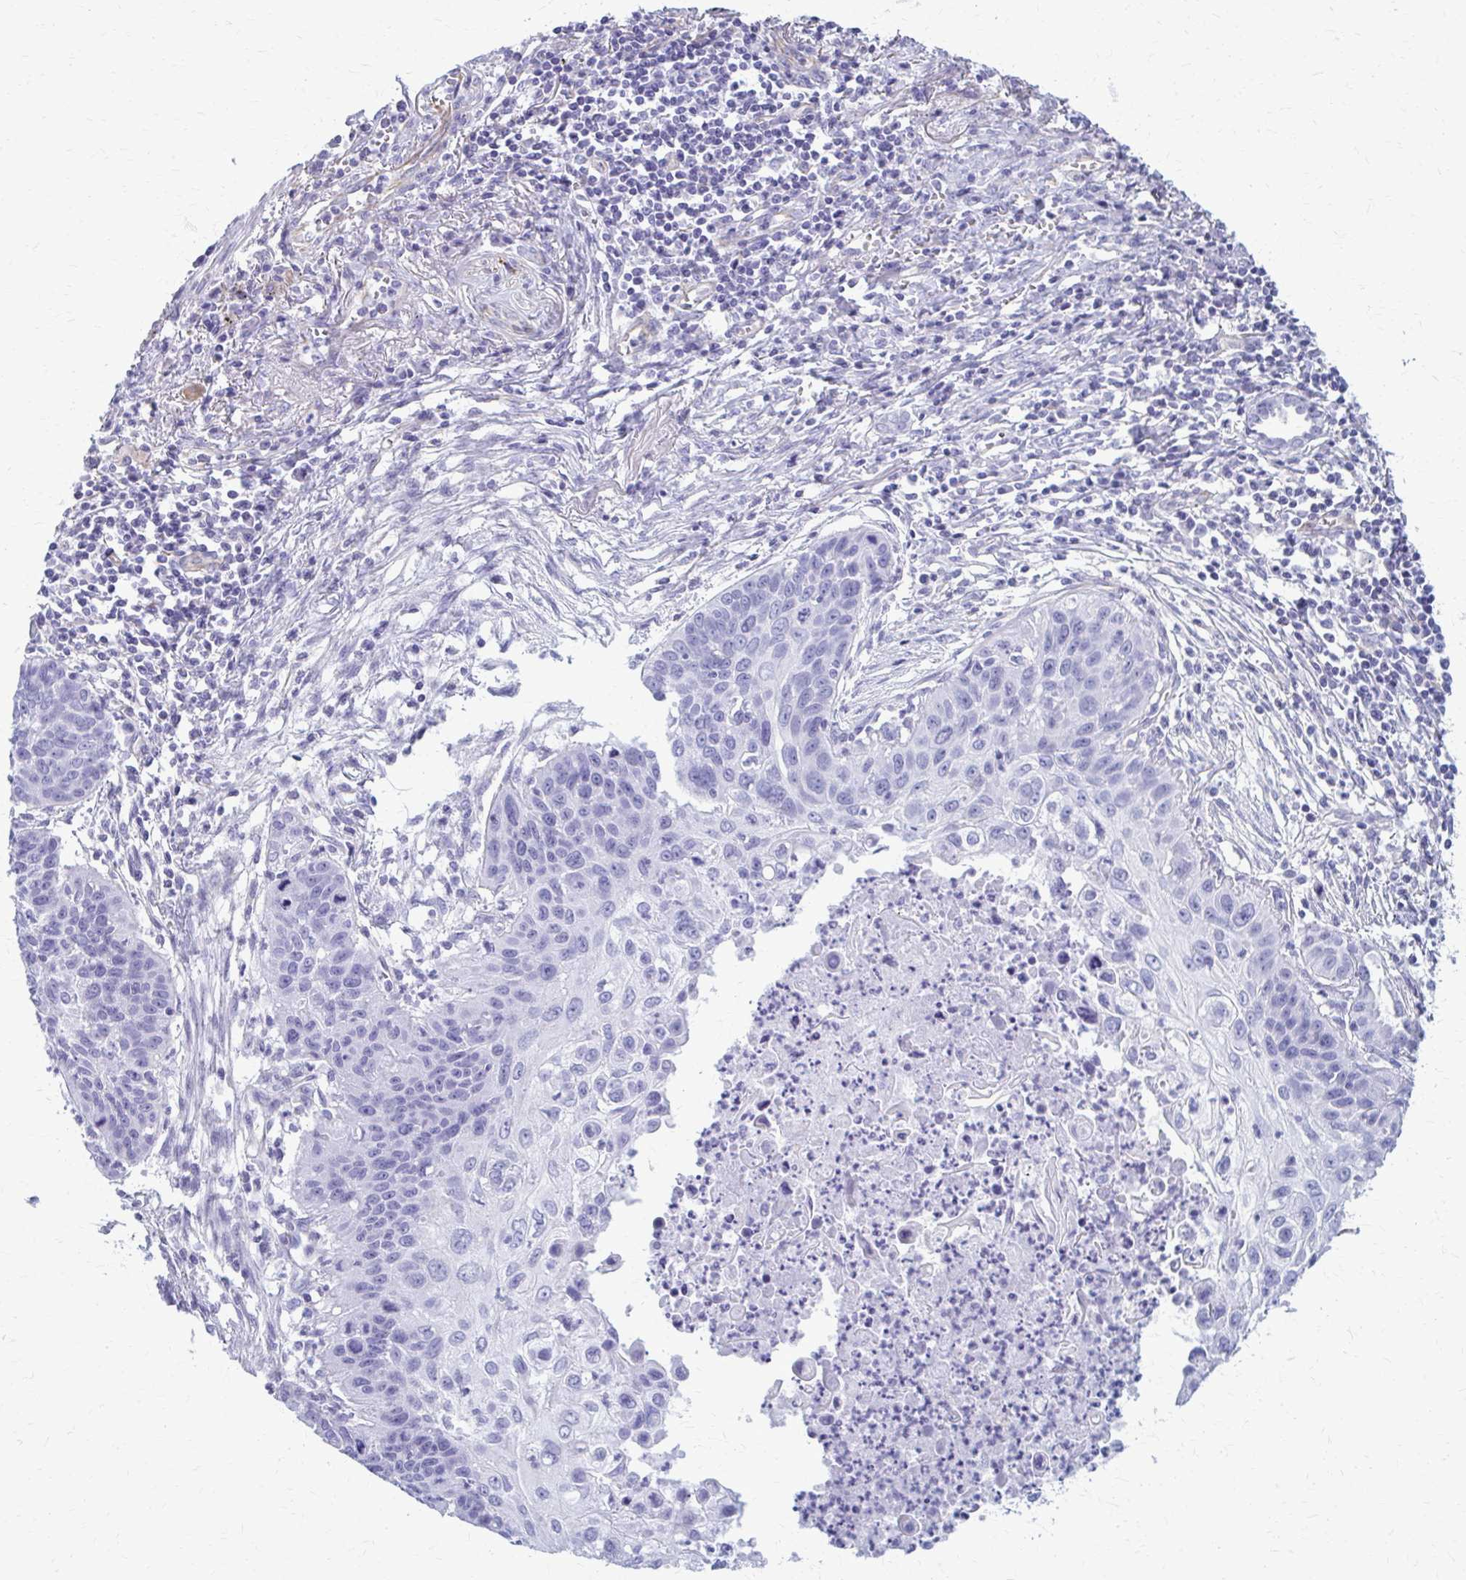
{"staining": {"intensity": "negative", "quantity": "none", "location": "none"}, "tissue": "lung cancer", "cell_type": "Tumor cells", "image_type": "cancer", "snomed": [{"axis": "morphology", "description": "Squamous cell carcinoma, NOS"}, {"axis": "topography", "description": "Lung"}], "caption": "Lung cancer (squamous cell carcinoma) stained for a protein using immunohistochemistry demonstrates no positivity tumor cells.", "gene": "GFAP", "patient": {"sex": "male", "age": 71}}